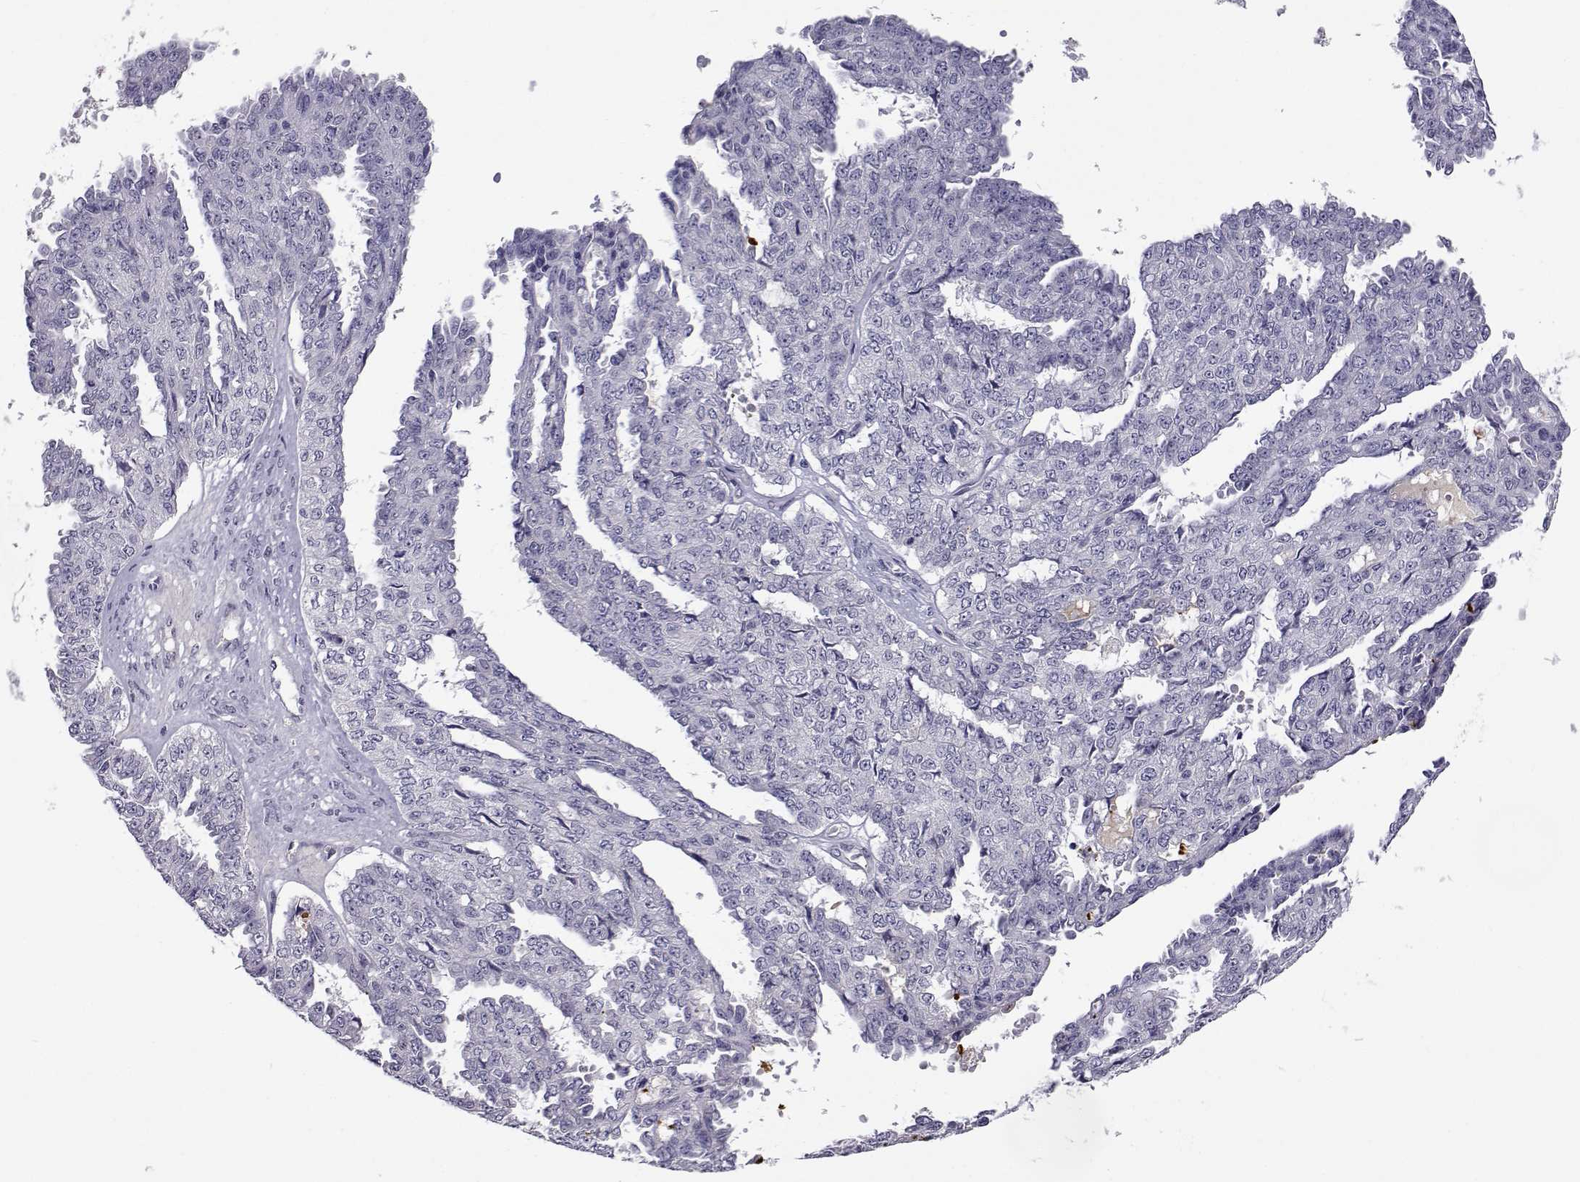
{"staining": {"intensity": "negative", "quantity": "none", "location": "none"}, "tissue": "ovarian cancer", "cell_type": "Tumor cells", "image_type": "cancer", "snomed": [{"axis": "morphology", "description": "Cystadenocarcinoma, serous, NOS"}, {"axis": "topography", "description": "Ovary"}], "caption": "Human ovarian serous cystadenocarcinoma stained for a protein using immunohistochemistry reveals no expression in tumor cells.", "gene": "SLC6A3", "patient": {"sex": "female", "age": 71}}